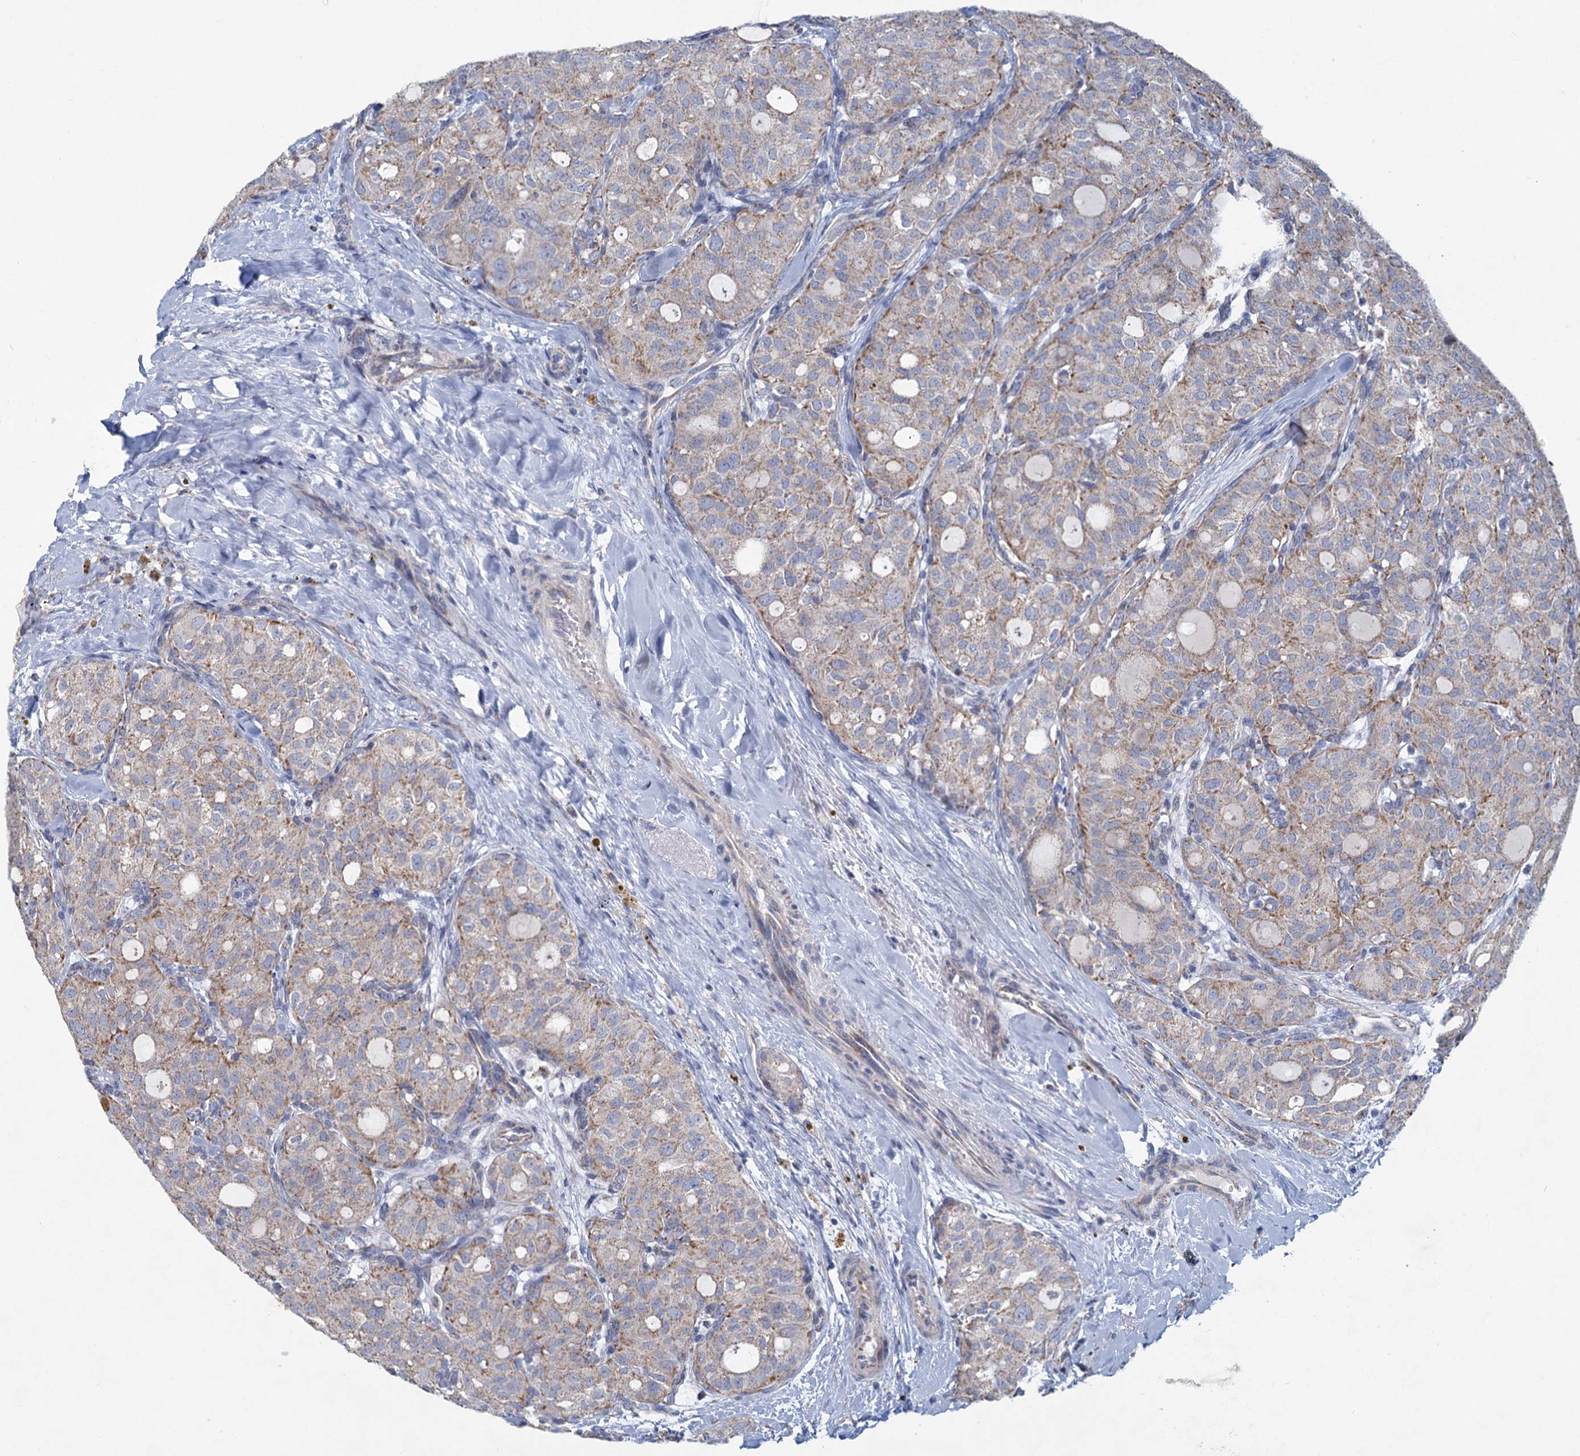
{"staining": {"intensity": "weak", "quantity": "25%-75%", "location": "cytoplasmic/membranous"}, "tissue": "thyroid cancer", "cell_type": "Tumor cells", "image_type": "cancer", "snomed": [{"axis": "morphology", "description": "Follicular adenoma carcinoma, NOS"}, {"axis": "topography", "description": "Thyroid gland"}], "caption": "Immunohistochemistry (IHC) (DAB) staining of human thyroid follicular adenoma carcinoma exhibits weak cytoplasmic/membranous protein positivity in approximately 25%-75% of tumor cells.", "gene": "NDUFC2", "patient": {"sex": "male", "age": 75}}